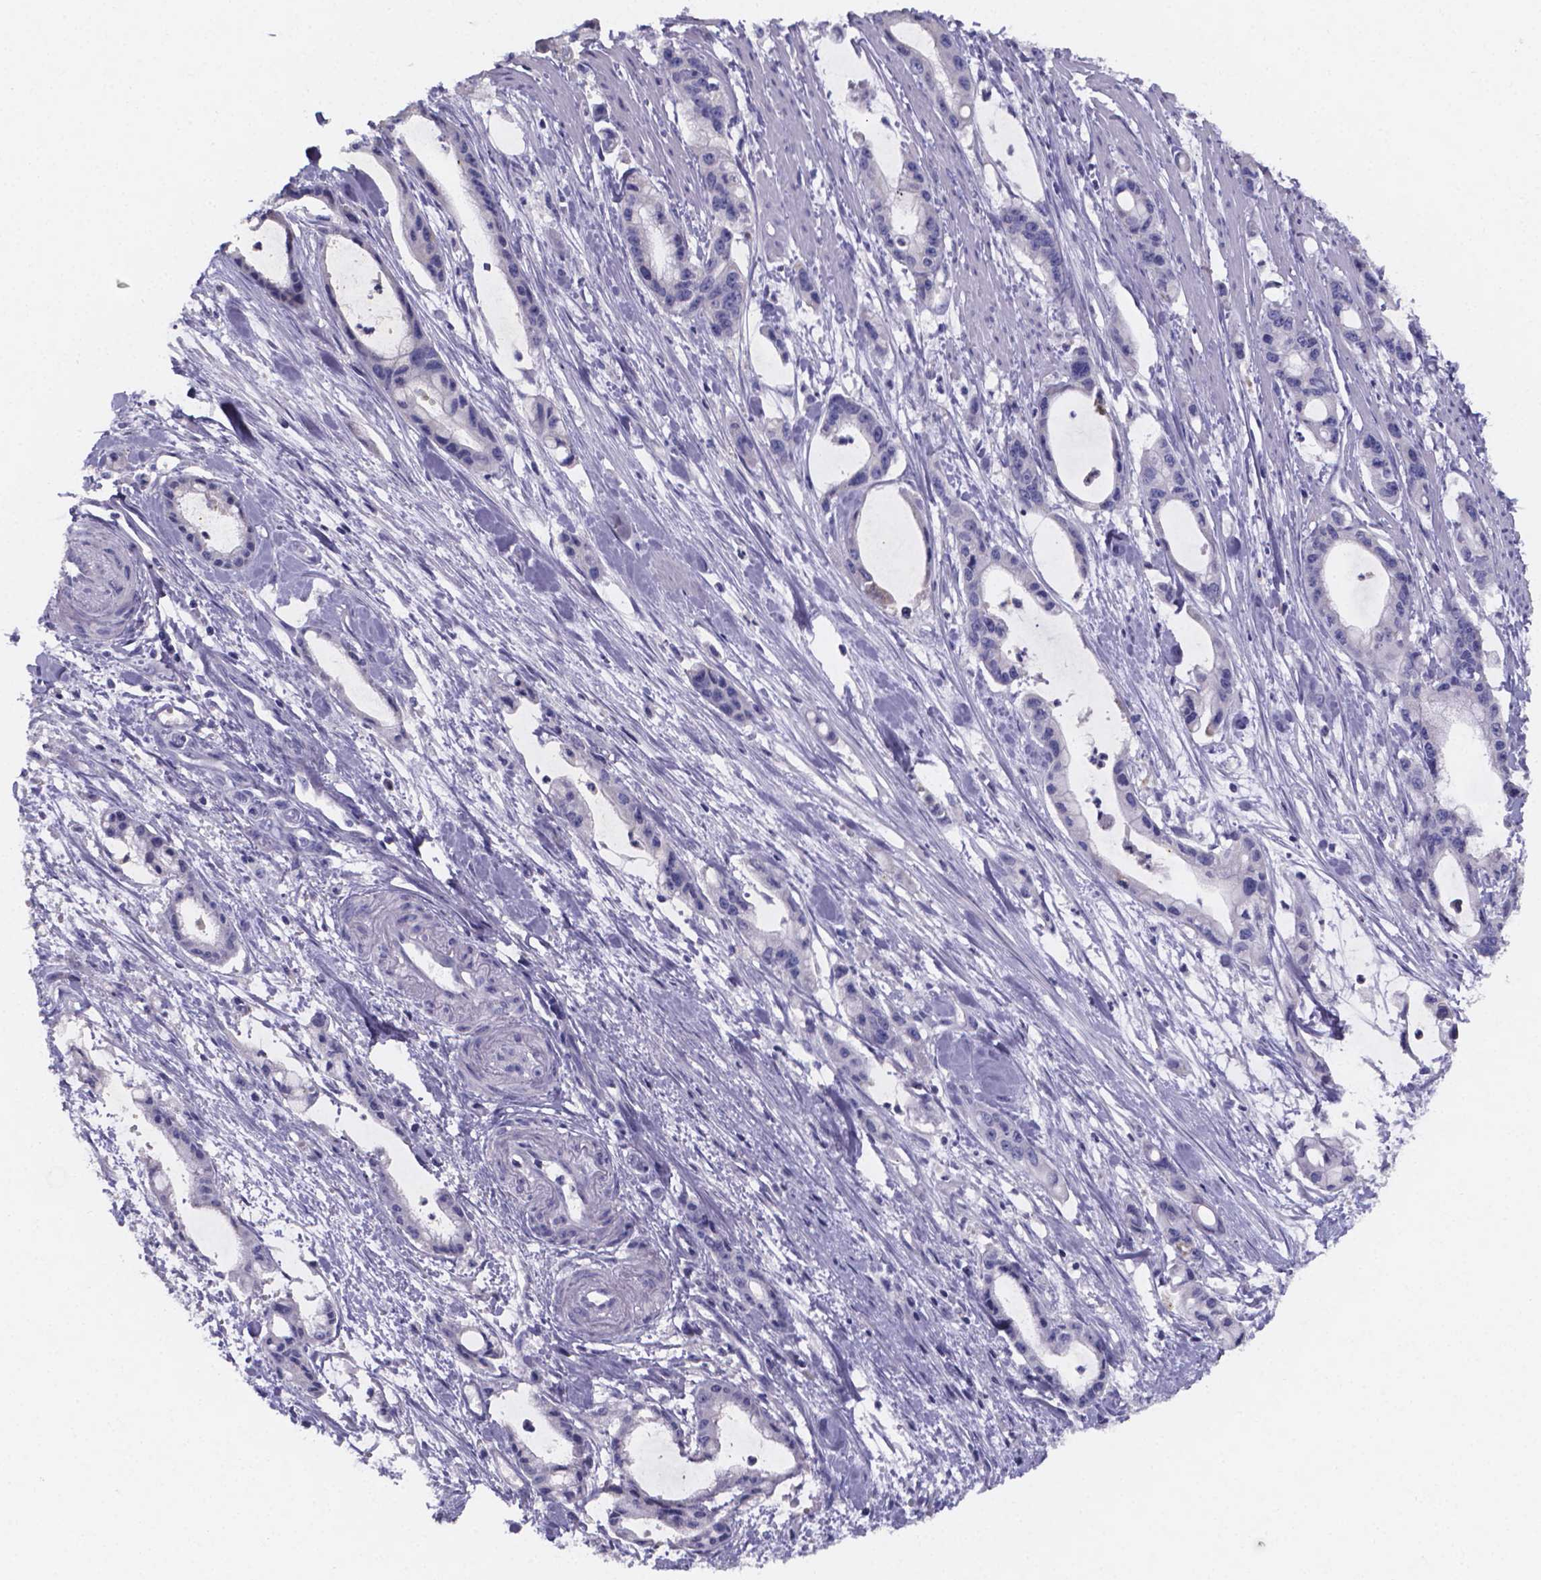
{"staining": {"intensity": "negative", "quantity": "none", "location": "none"}, "tissue": "pancreatic cancer", "cell_type": "Tumor cells", "image_type": "cancer", "snomed": [{"axis": "morphology", "description": "Adenocarcinoma, NOS"}, {"axis": "topography", "description": "Pancreas"}], "caption": "Pancreatic cancer (adenocarcinoma) was stained to show a protein in brown. There is no significant staining in tumor cells.", "gene": "PAH", "patient": {"sex": "male", "age": 48}}